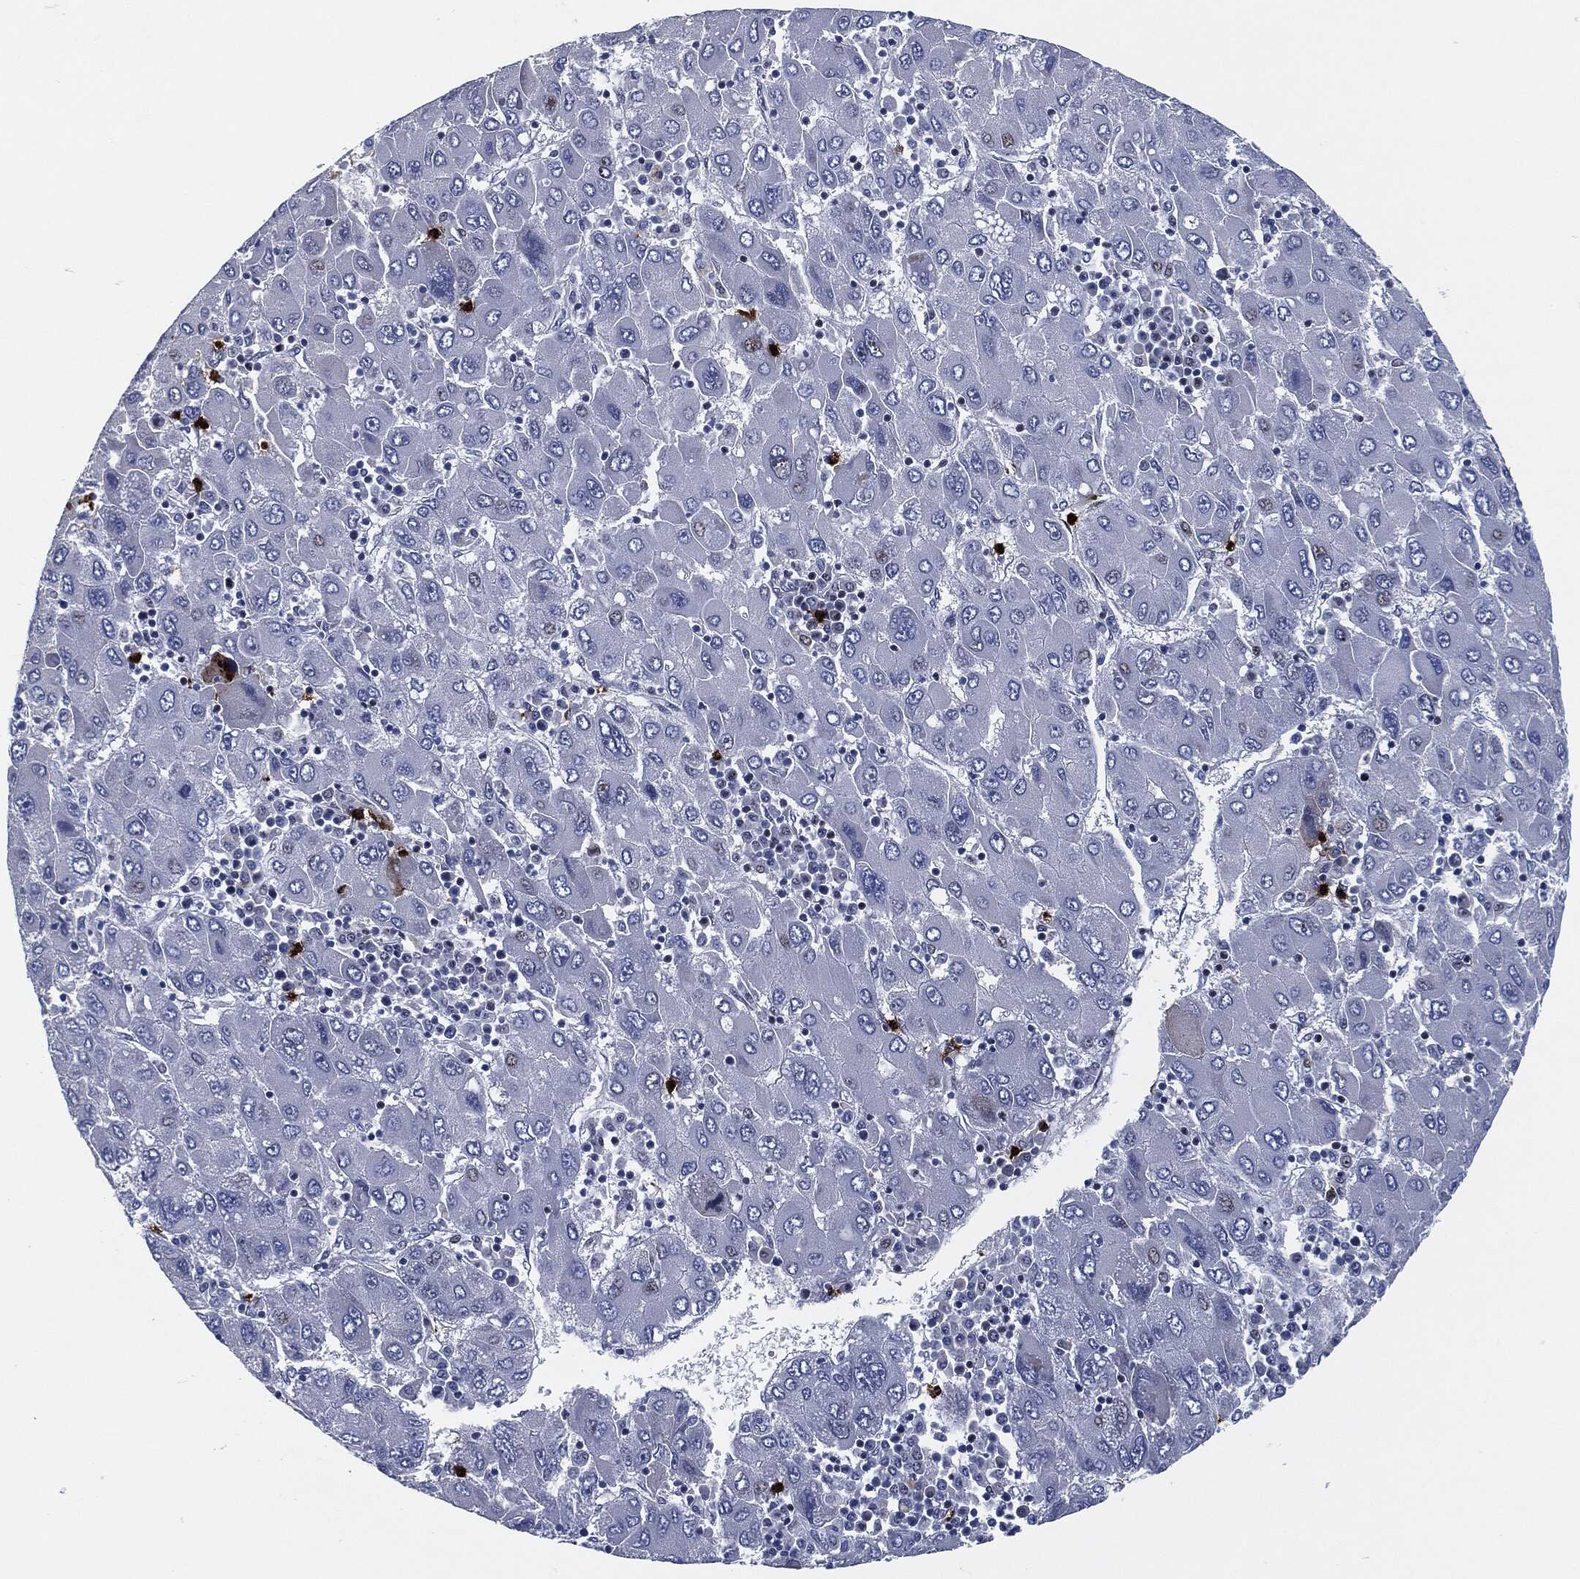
{"staining": {"intensity": "negative", "quantity": "none", "location": "none"}, "tissue": "liver cancer", "cell_type": "Tumor cells", "image_type": "cancer", "snomed": [{"axis": "morphology", "description": "Carcinoma, Hepatocellular, NOS"}, {"axis": "topography", "description": "Liver"}], "caption": "Immunohistochemical staining of human hepatocellular carcinoma (liver) reveals no significant staining in tumor cells.", "gene": "MPO", "patient": {"sex": "male", "age": 75}}